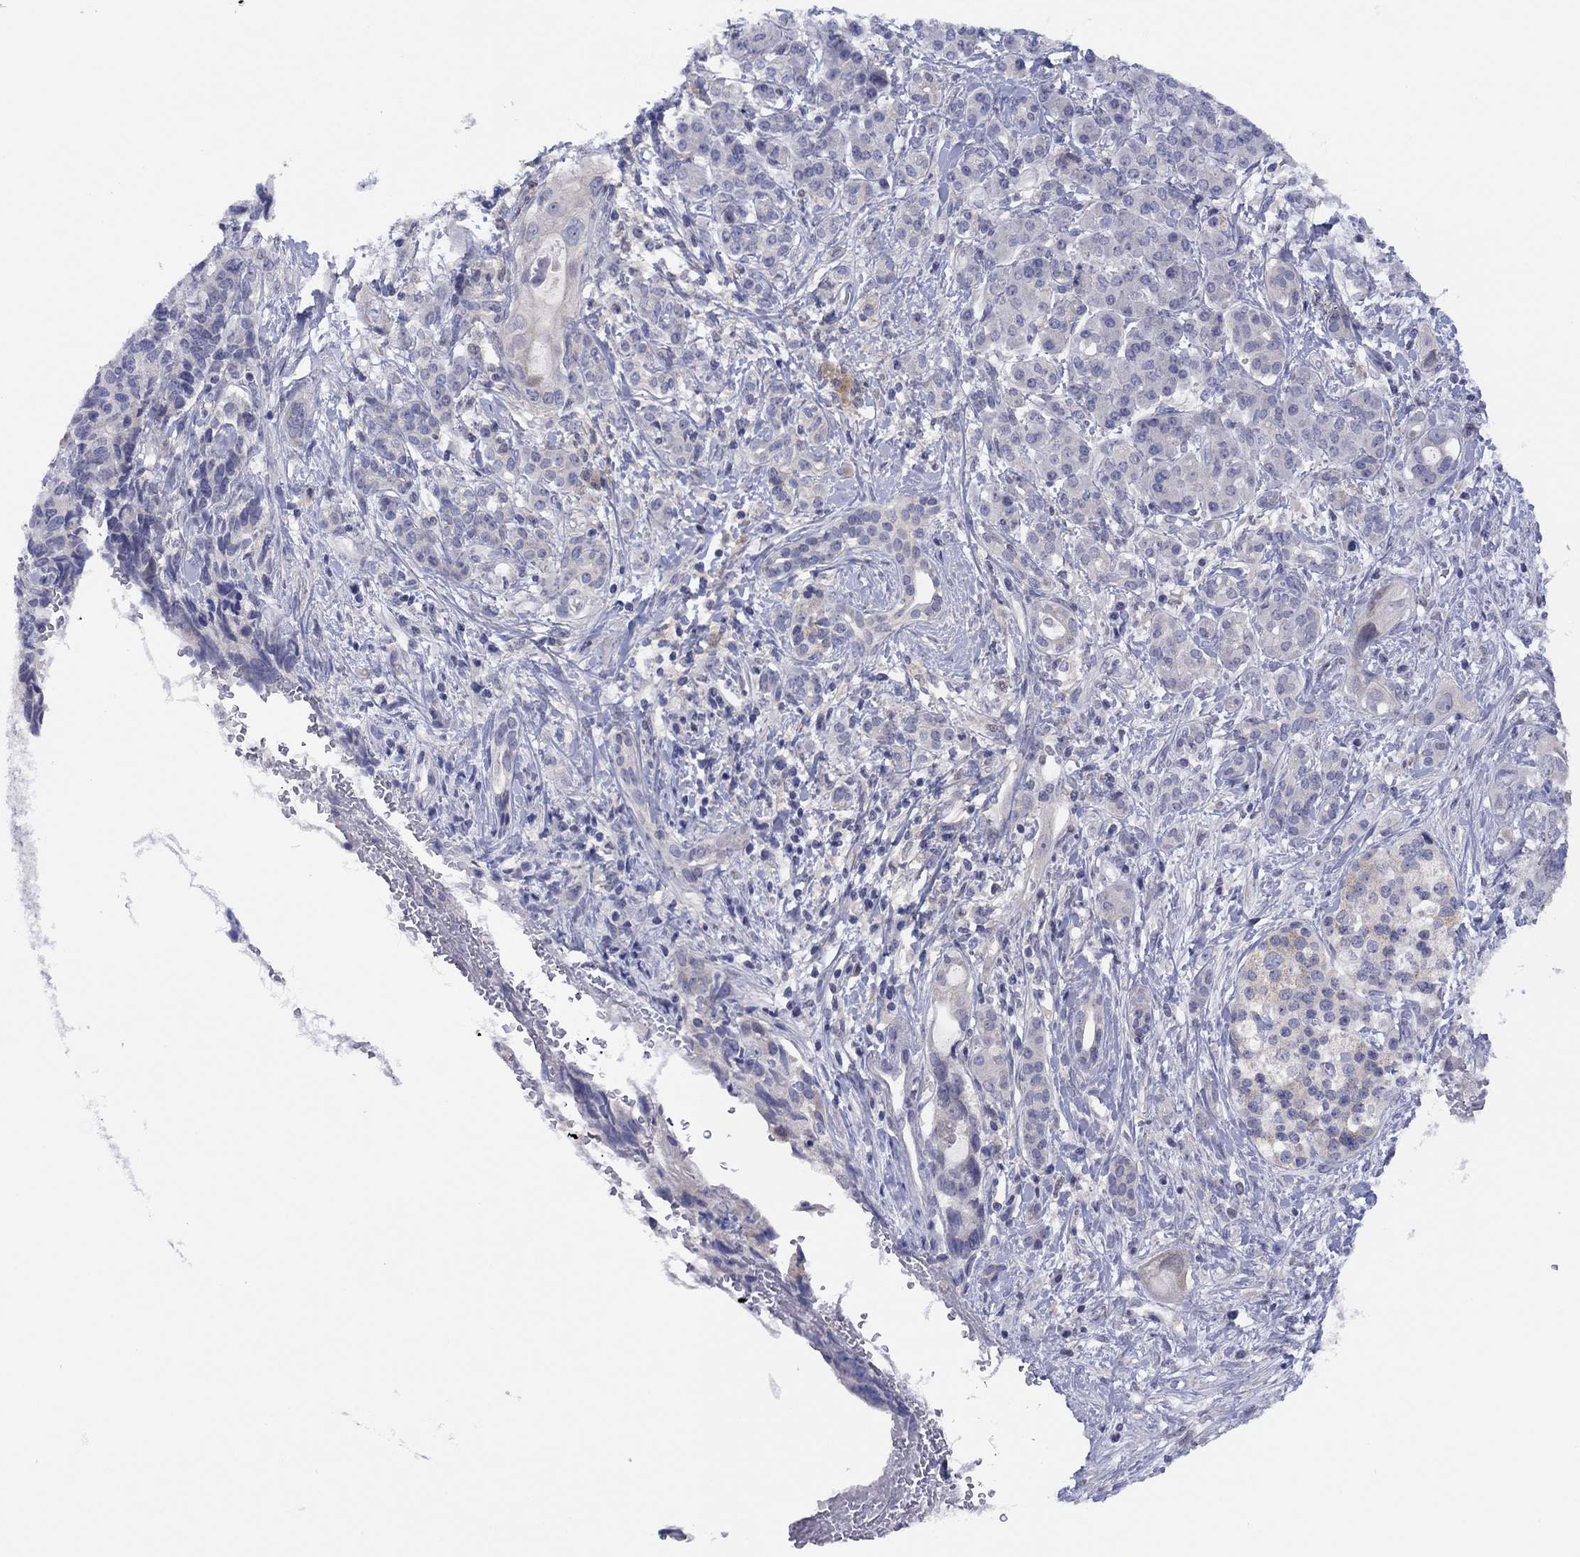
{"staining": {"intensity": "moderate", "quantity": "<25%", "location": "cytoplasmic/membranous"}, "tissue": "pancreatic cancer", "cell_type": "Tumor cells", "image_type": "cancer", "snomed": [{"axis": "morphology", "description": "Adenocarcinoma, NOS"}, {"axis": "topography", "description": "Pancreas"}], "caption": "Adenocarcinoma (pancreatic) stained with a protein marker reveals moderate staining in tumor cells.", "gene": "CYP2B6", "patient": {"sex": "female", "age": 56}}